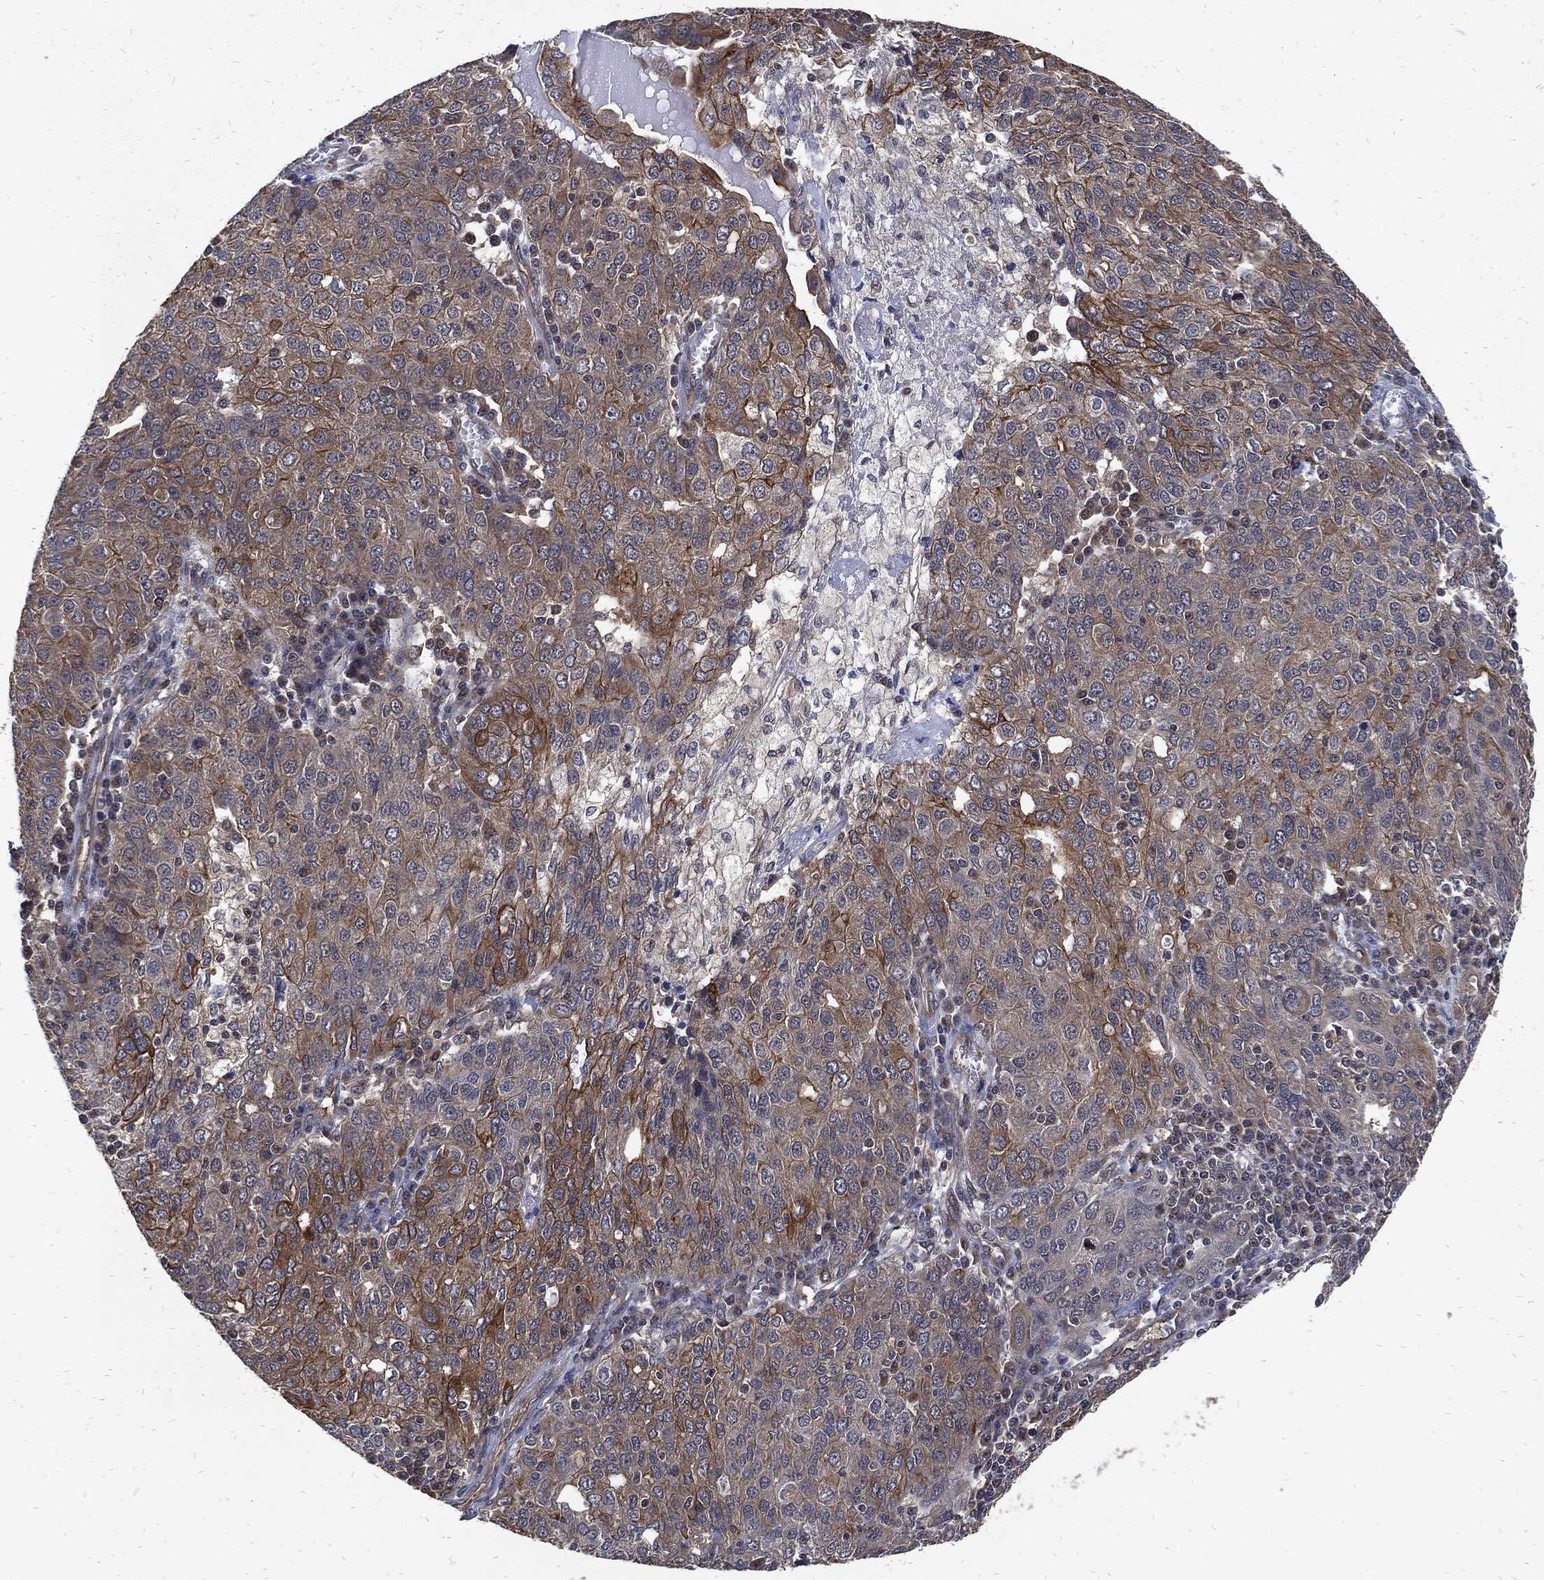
{"staining": {"intensity": "strong", "quantity": "<25%", "location": "cytoplasmic/membranous"}, "tissue": "ovarian cancer", "cell_type": "Tumor cells", "image_type": "cancer", "snomed": [{"axis": "morphology", "description": "Carcinoma, endometroid"}, {"axis": "topography", "description": "Ovary"}], "caption": "High-magnification brightfield microscopy of ovarian endometroid carcinoma stained with DAB (brown) and counterstained with hematoxylin (blue). tumor cells exhibit strong cytoplasmic/membranous expression is present in about<25% of cells. (Stains: DAB in brown, nuclei in blue, Microscopy: brightfield microscopy at high magnification).", "gene": "DCTN1", "patient": {"sex": "female", "age": 50}}